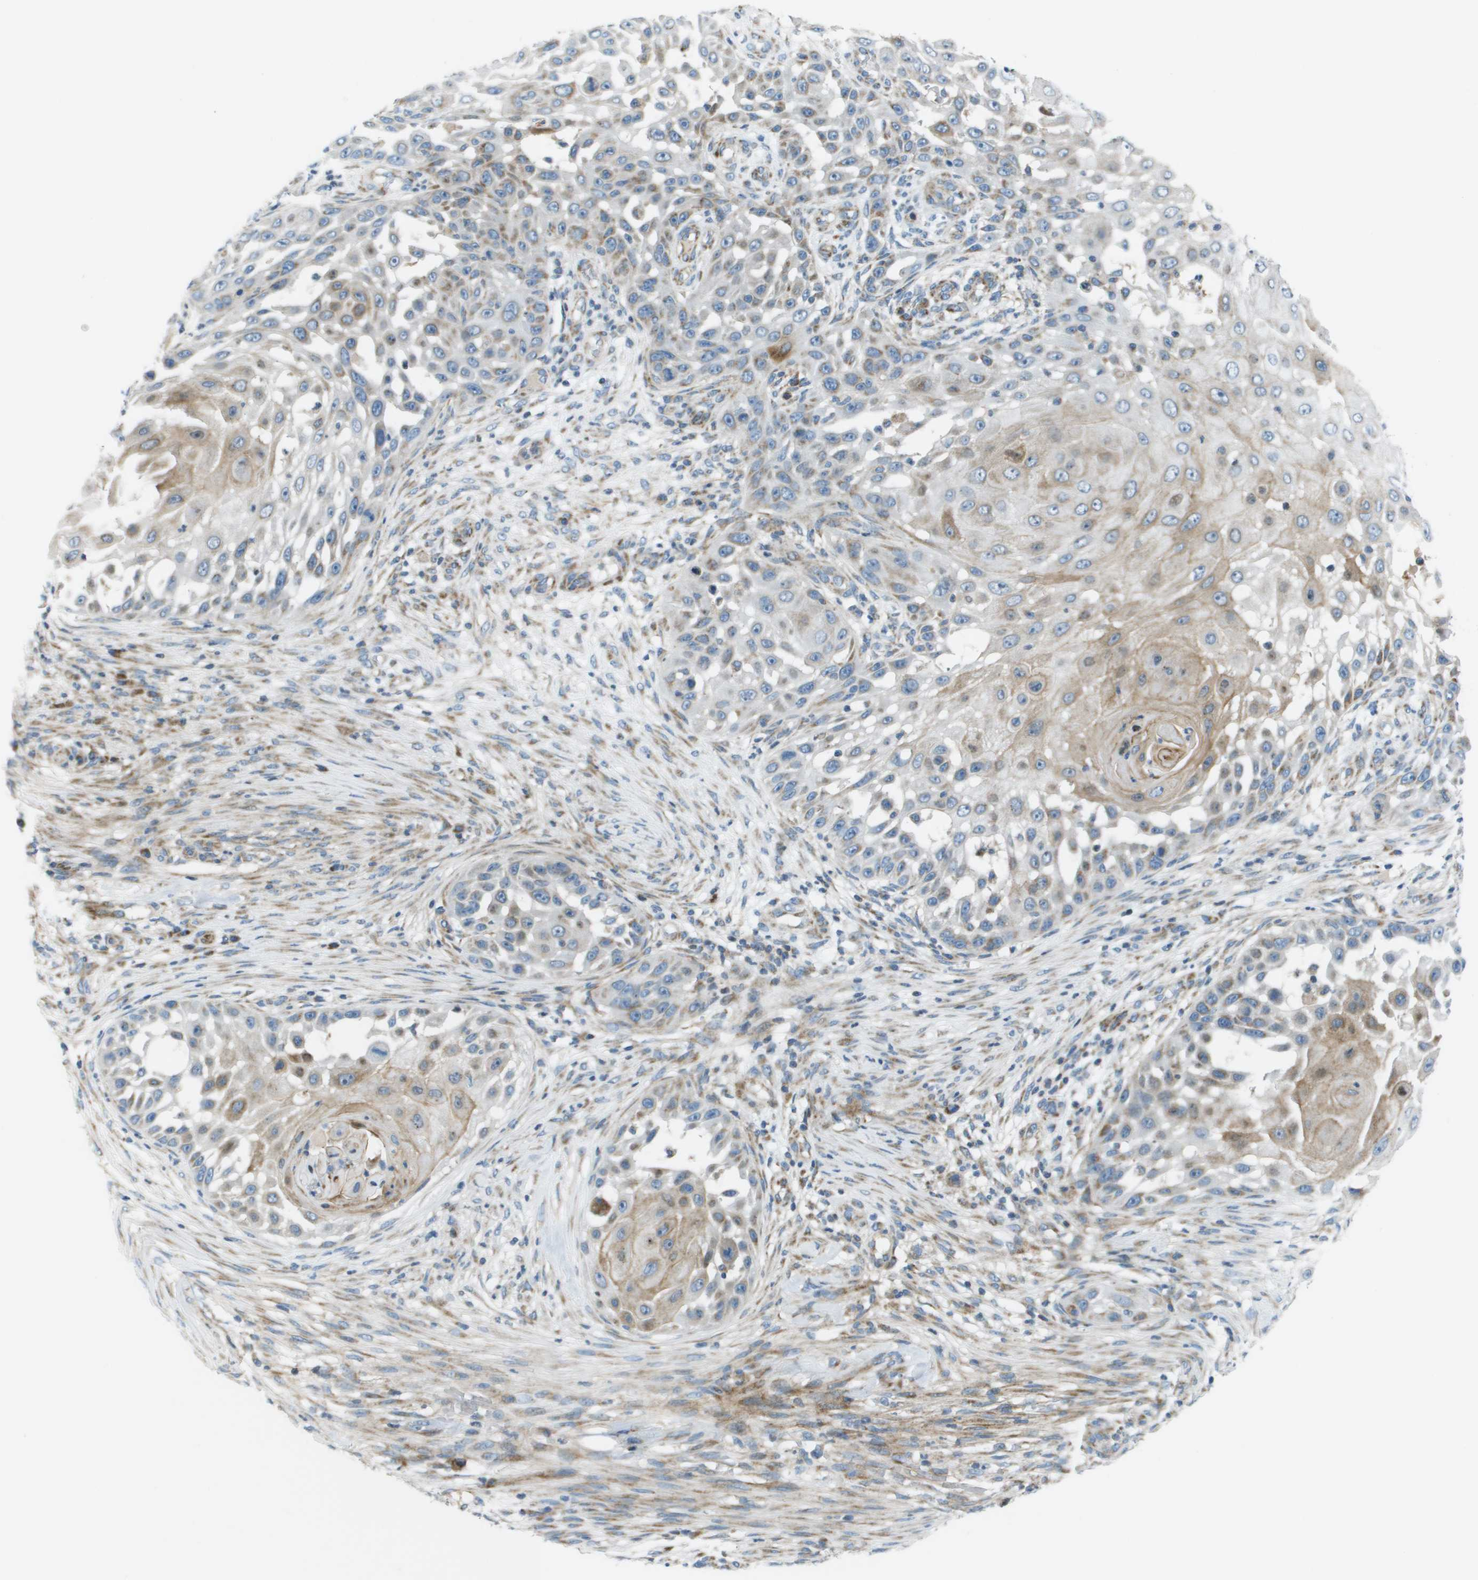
{"staining": {"intensity": "moderate", "quantity": "<25%", "location": "cytoplasmic/membranous"}, "tissue": "skin cancer", "cell_type": "Tumor cells", "image_type": "cancer", "snomed": [{"axis": "morphology", "description": "Squamous cell carcinoma, NOS"}, {"axis": "topography", "description": "Skin"}], "caption": "Tumor cells display moderate cytoplasmic/membranous staining in about <25% of cells in skin cancer. (IHC, brightfield microscopy, high magnification).", "gene": "GALNT6", "patient": {"sex": "female", "age": 44}}